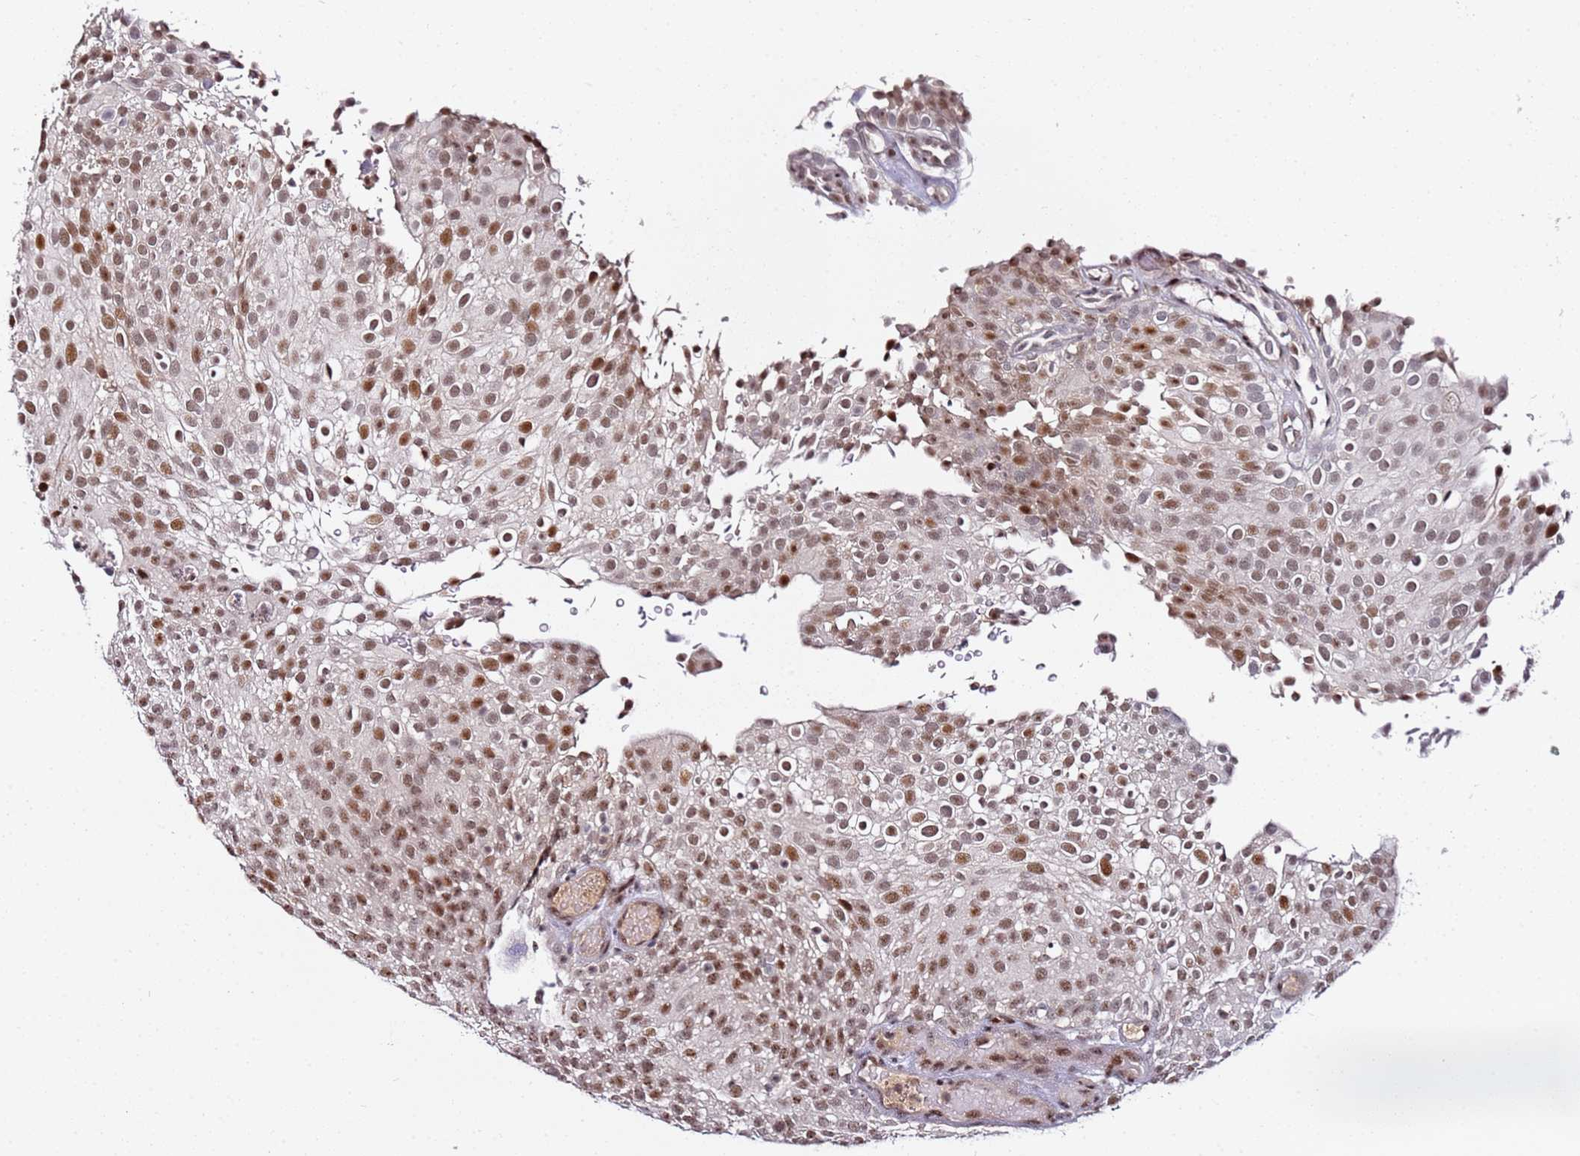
{"staining": {"intensity": "strong", "quantity": "25%-75%", "location": "nuclear"}, "tissue": "urothelial cancer", "cell_type": "Tumor cells", "image_type": "cancer", "snomed": [{"axis": "morphology", "description": "Urothelial carcinoma, Low grade"}, {"axis": "topography", "description": "Urinary bladder"}], "caption": "A high amount of strong nuclear staining is seen in approximately 25%-75% of tumor cells in urothelial cancer tissue.", "gene": "FCF1", "patient": {"sex": "male", "age": 78}}